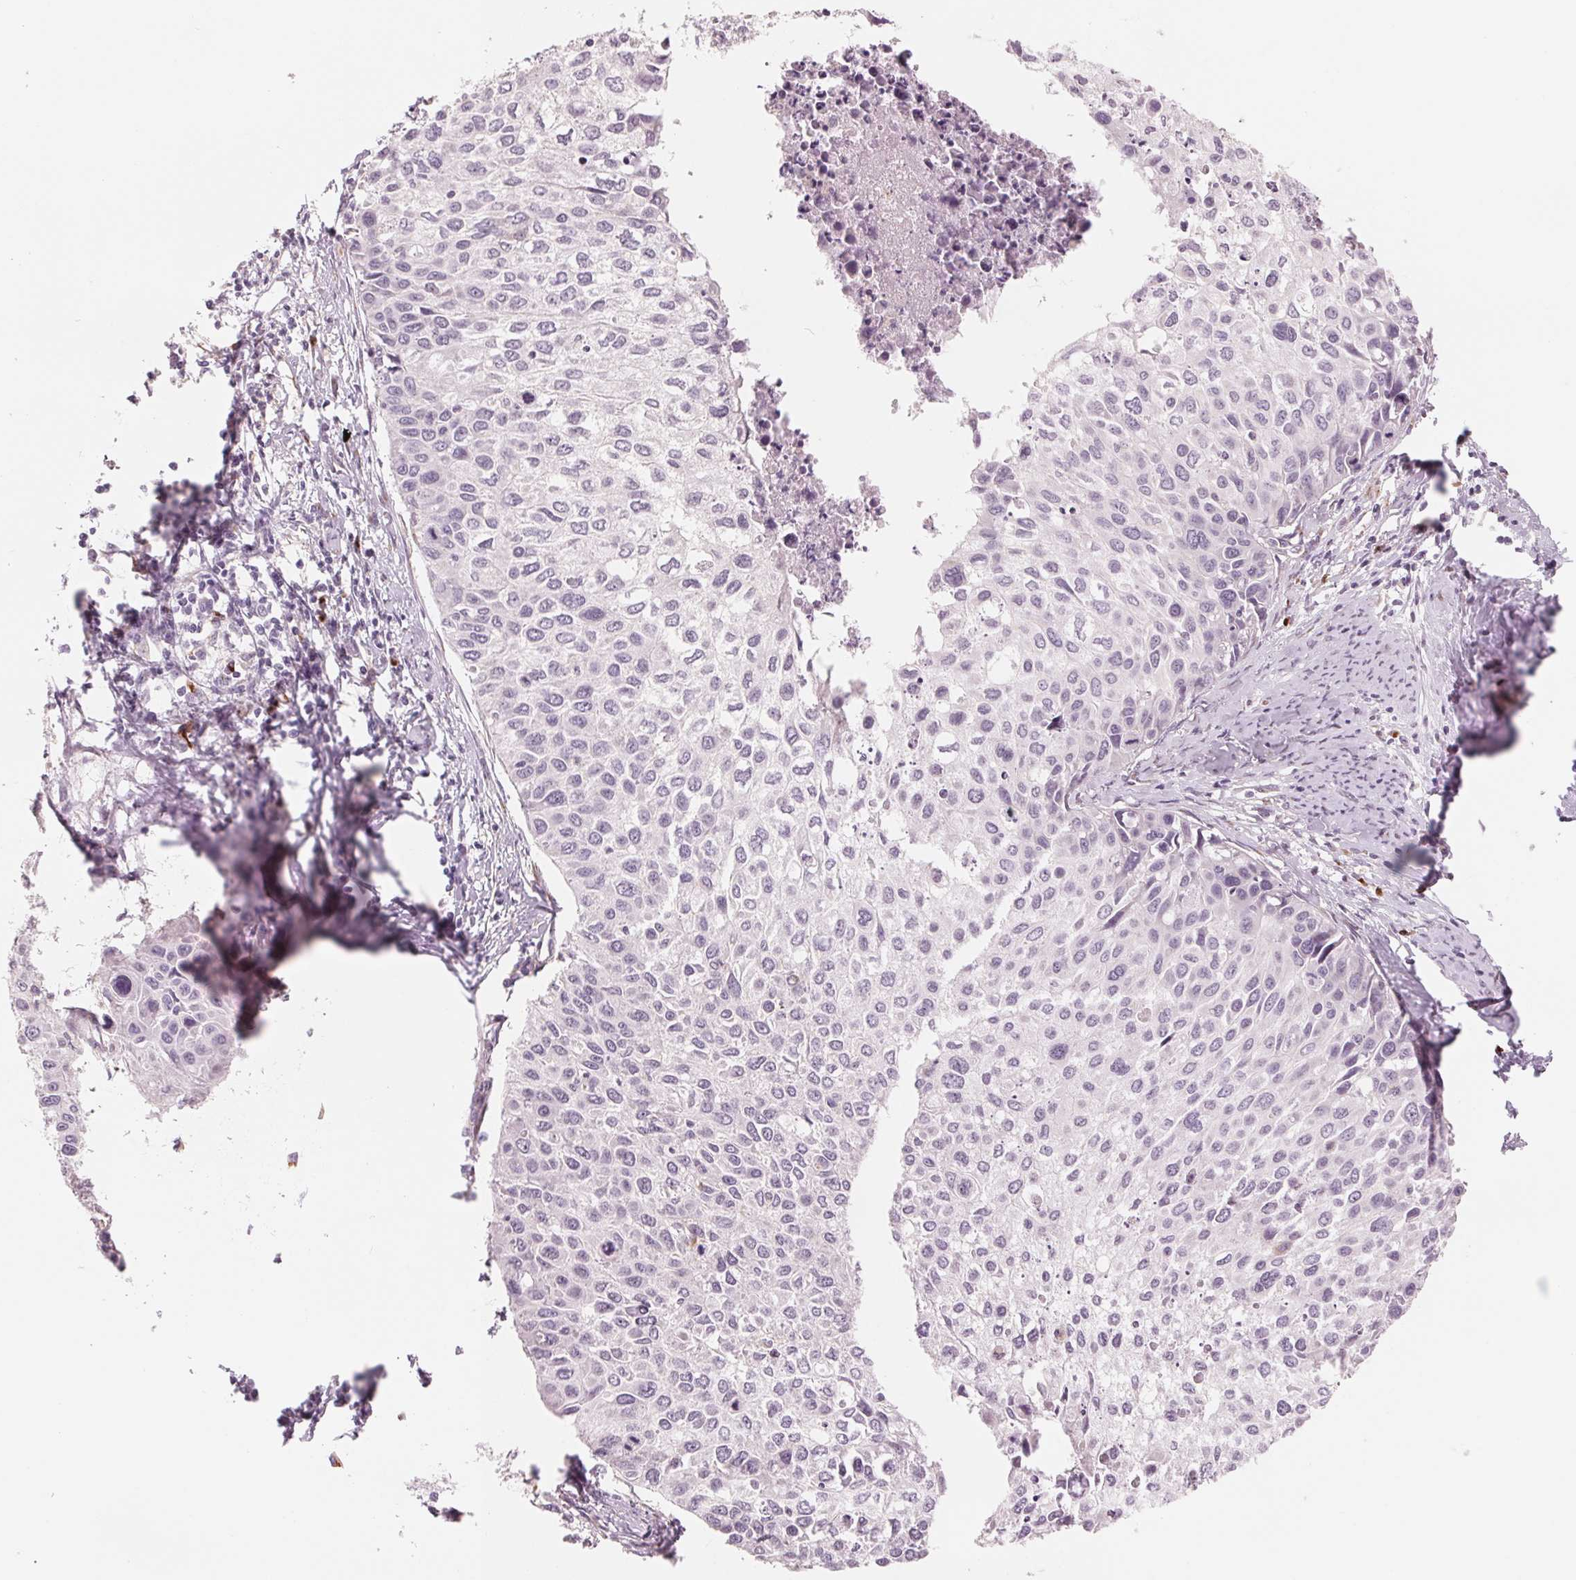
{"staining": {"intensity": "negative", "quantity": "none", "location": "none"}, "tissue": "cervical cancer", "cell_type": "Tumor cells", "image_type": "cancer", "snomed": [{"axis": "morphology", "description": "Squamous cell carcinoma, NOS"}, {"axis": "topography", "description": "Cervix"}], "caption": "Tumor cells show no significant protein staining in cervical squamous cell carcinoma.", "gene": "IL9R", "patient": {"sex": "female", "age": 50}}